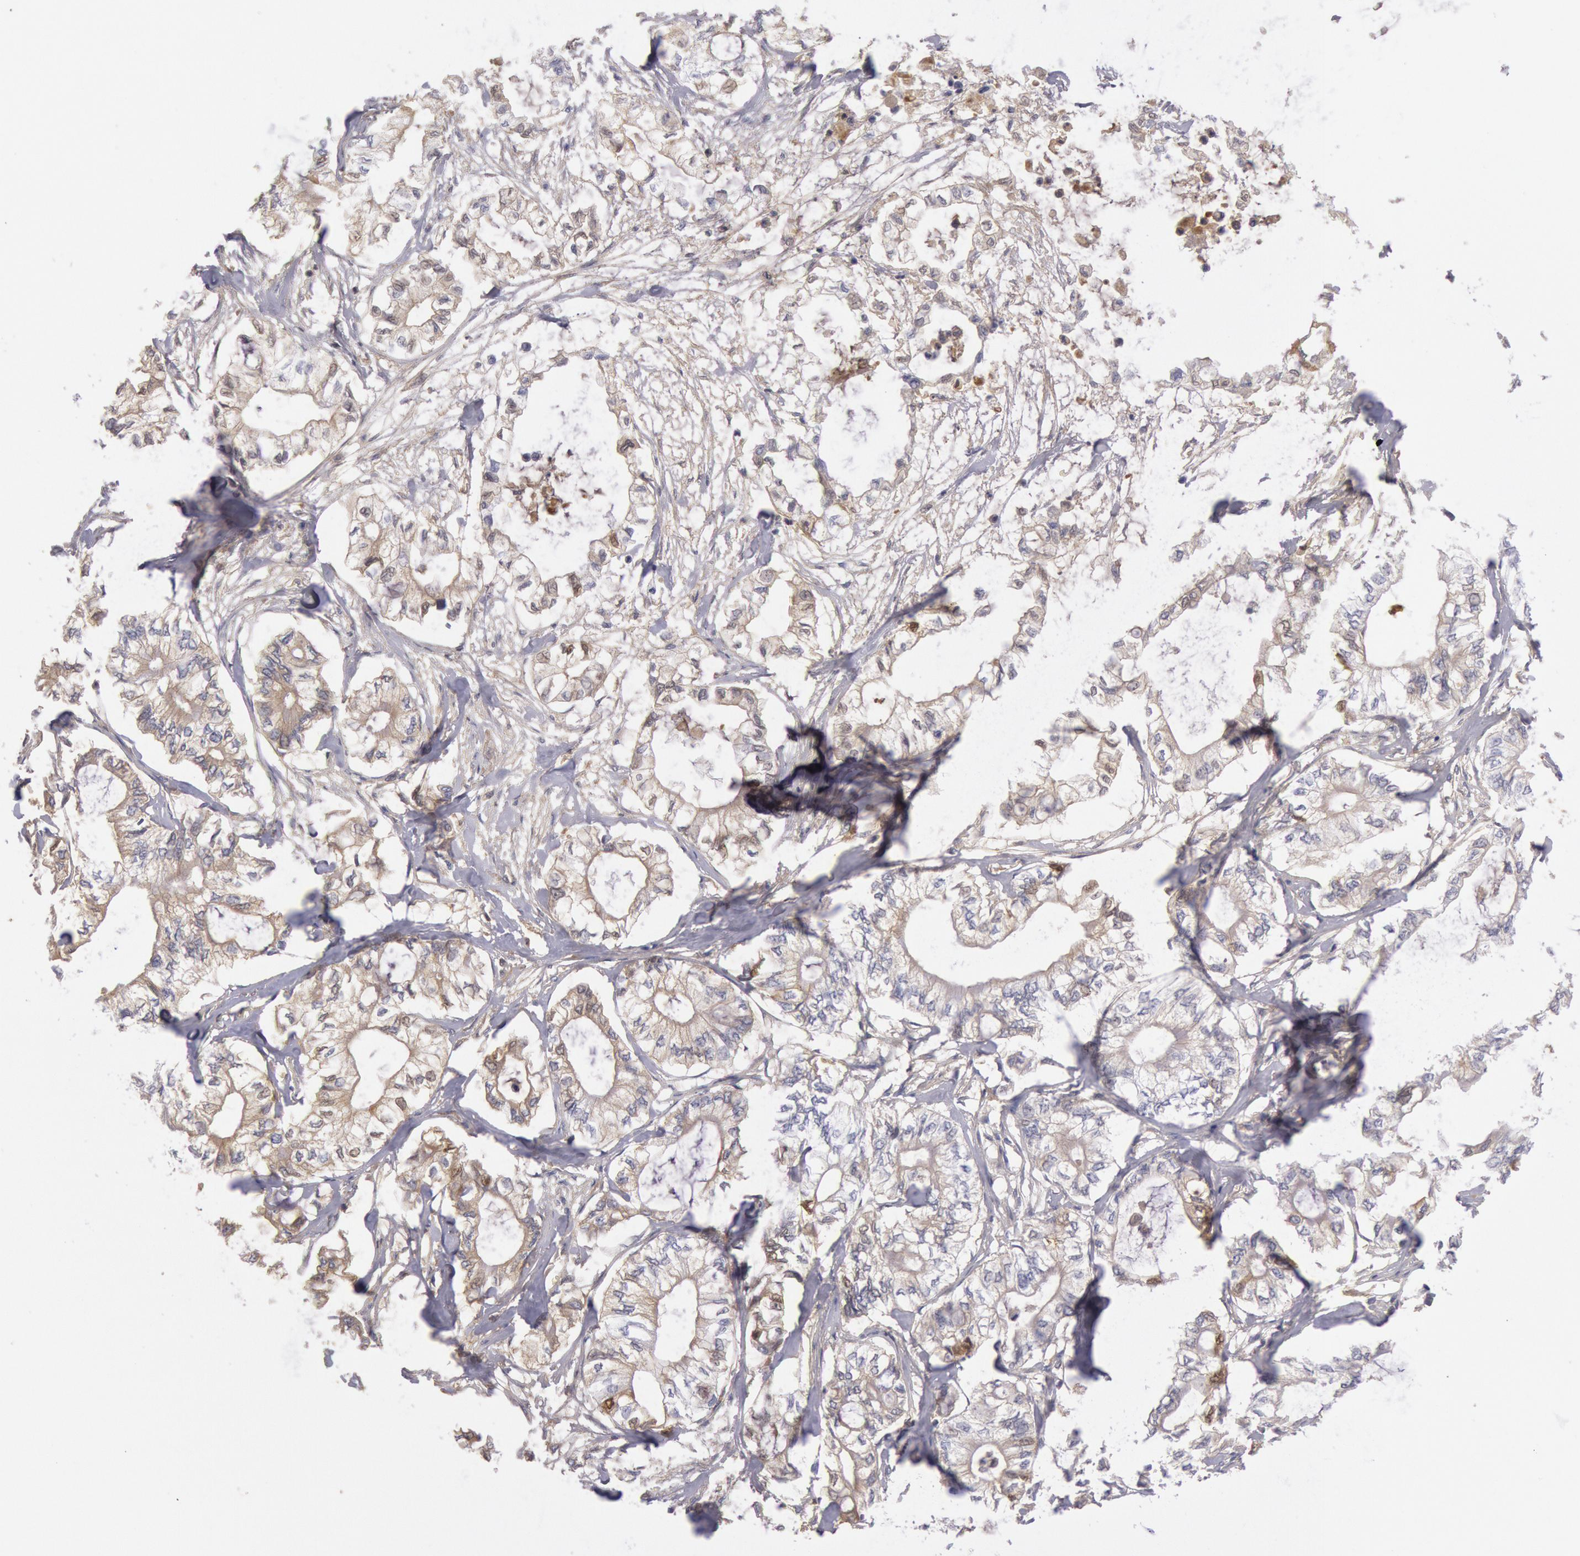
{"staining": {"intensity": "moderate", "quantity": "<25%", "location": "cytoplasmic/membranous"}, "tissue": "pancreatic cancer", "cell_type": "Tumor cells", "image_type": "cancer", "snomed": [{"axis": "morphology", "description": "Adenocarcinoma, NOS"}, {"axis": "topography", "description": "Pancreas"}], "caption": "This image reveals IHC staining of human adenocarcinoma (pancreatic), with low moderate cytoplasmic/membranous expression in approximately <25% of tumor cells.", "gene": "IGHA1", "patient": {"sex": "male", "age": 79}}